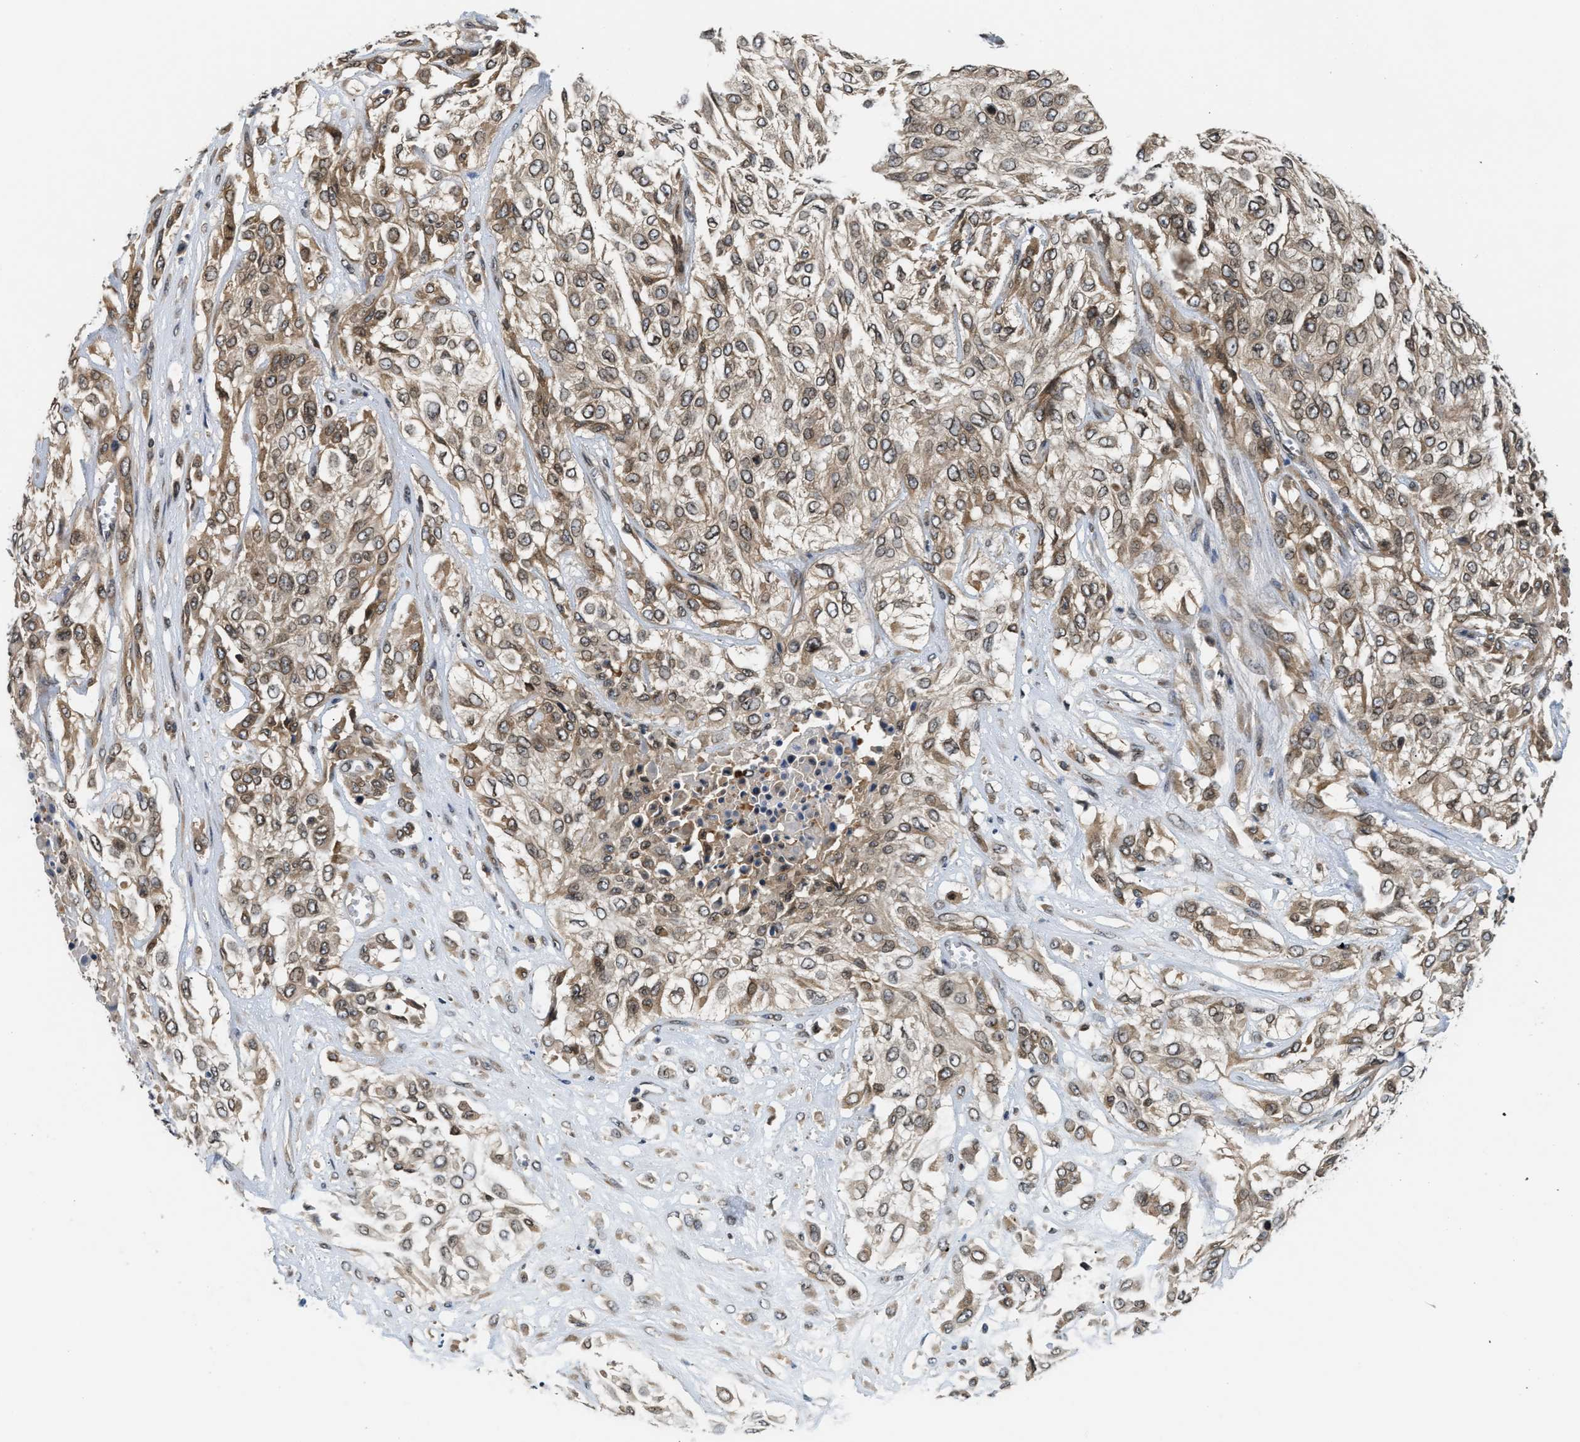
{"staining": {"intensity": "moderate", "quantity": ">75%", "location": "cytoplasmic/membranous"}, "tissue": "urothelial cancer", "cell_type": "Tumor cells", "image_type": "cancer", "snomed": [{"axis": "morphology", "description": "Urothelial carcinoma, High grade"}, {"axis": "topography", "description": "Urinary bladder"}], "caption": "Immunohistochemistry (IHC) micrograph of neoplastic tissue: urothelial cancer stained using immunohistochemistry demonstrates medium levels of moderate protein expression localized specifically in the cytoplasmic/membranous of tumor cells, appearing as a cytoplasmic/membranous brown color.", "gene": "RAB29", "patient": {"sex": "male", "age": 57}}